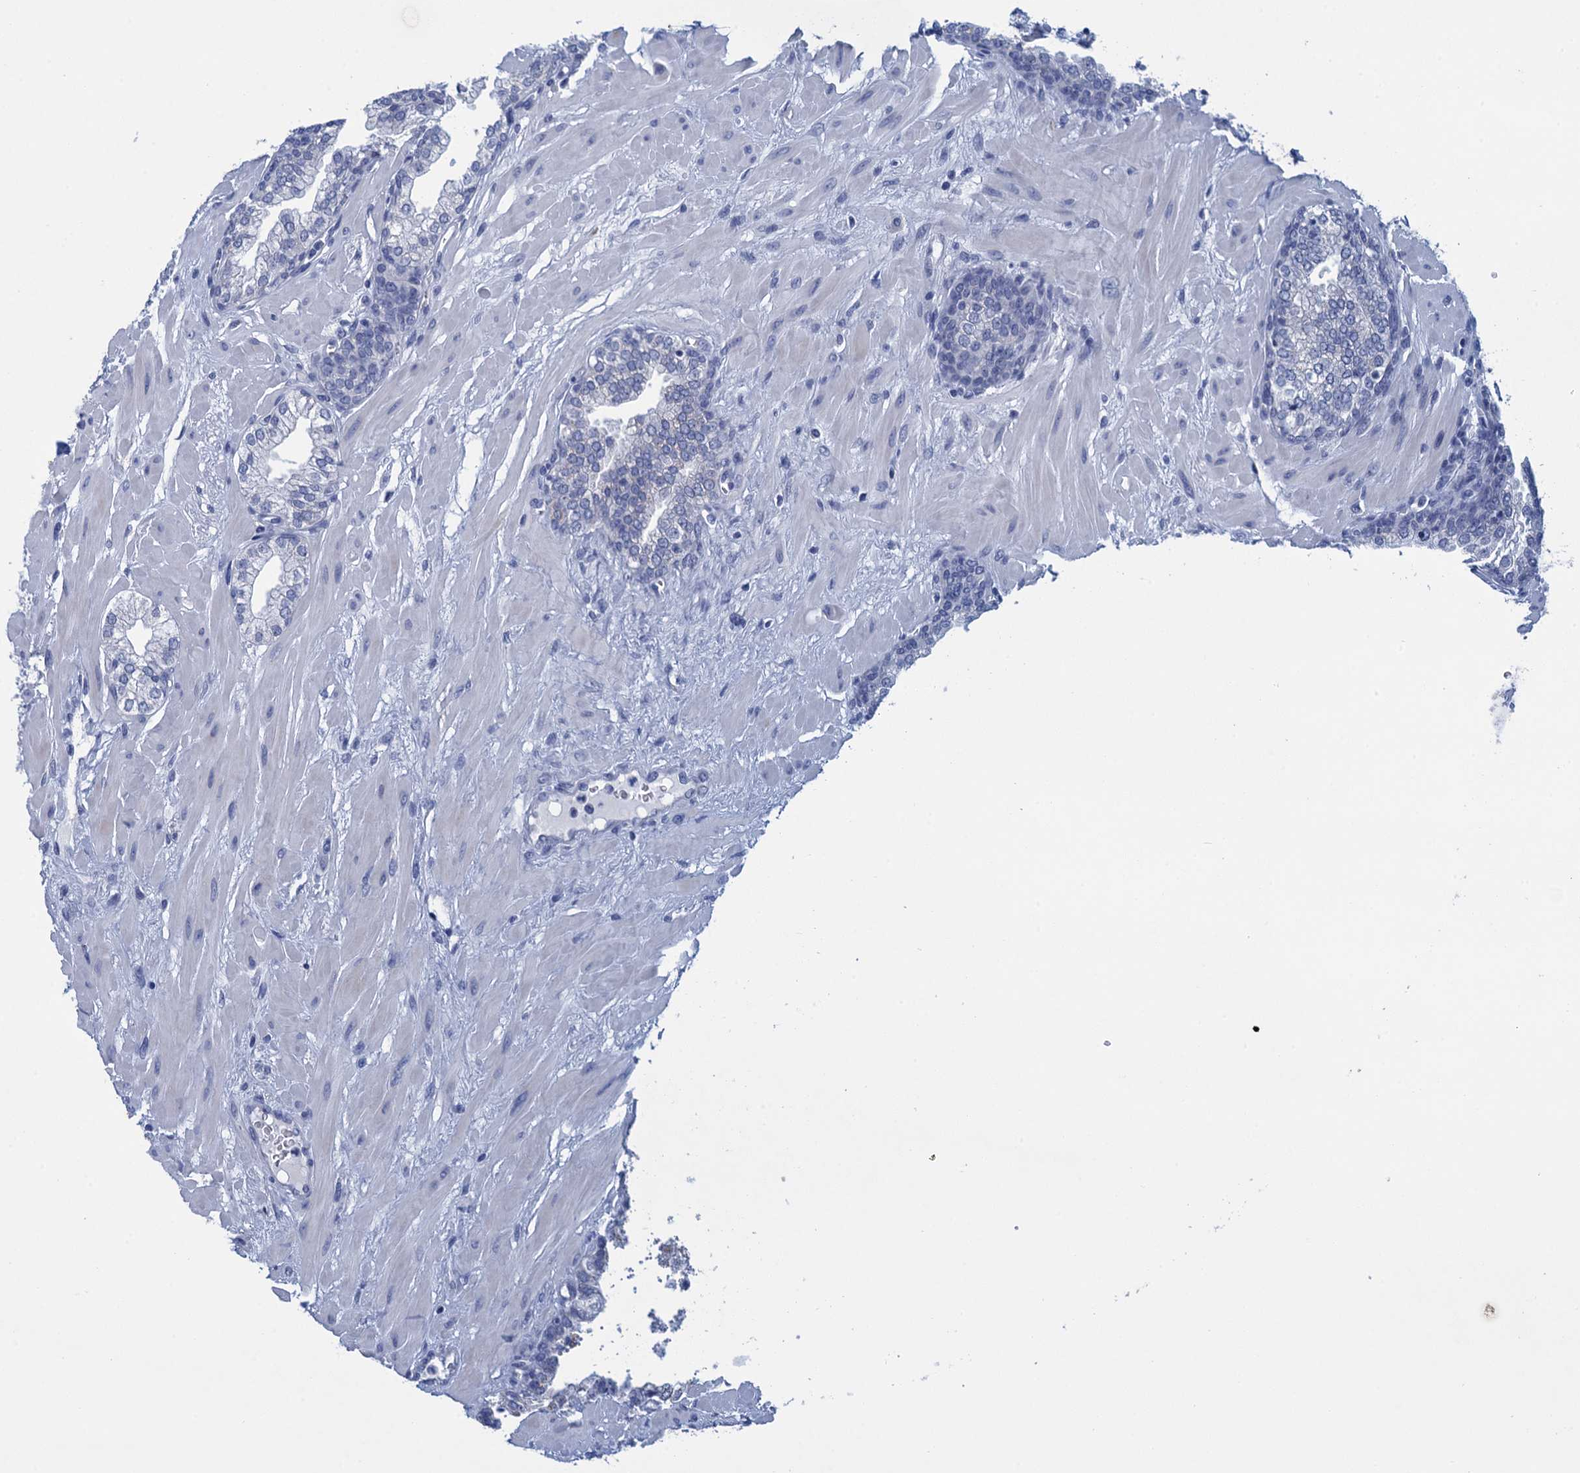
{"staining": {"intensity": "negative", "quantity": "none", "location": "none"}, "tissue": "prostate", "cell_type": "Glandular cells", "image_type": "normal", "snomed": [{"axis": "morphology", "description": "Normal tissue, NOS"}, {"axis": "topography", "description": "Prostate"}], "caption": "IHC micrograph of unremarkable prostate stained for a protein (brown), which shows no expression in glandular cells. The staining was performed using DAB (3,3'-diaminobenzidine) to visualize the protein expression in brown, while the nuclei were stained in blue with hematoxylin (Magnification: 20x).", "gene": "SCEL", "patient": {"sex": "male", "age": 60}}